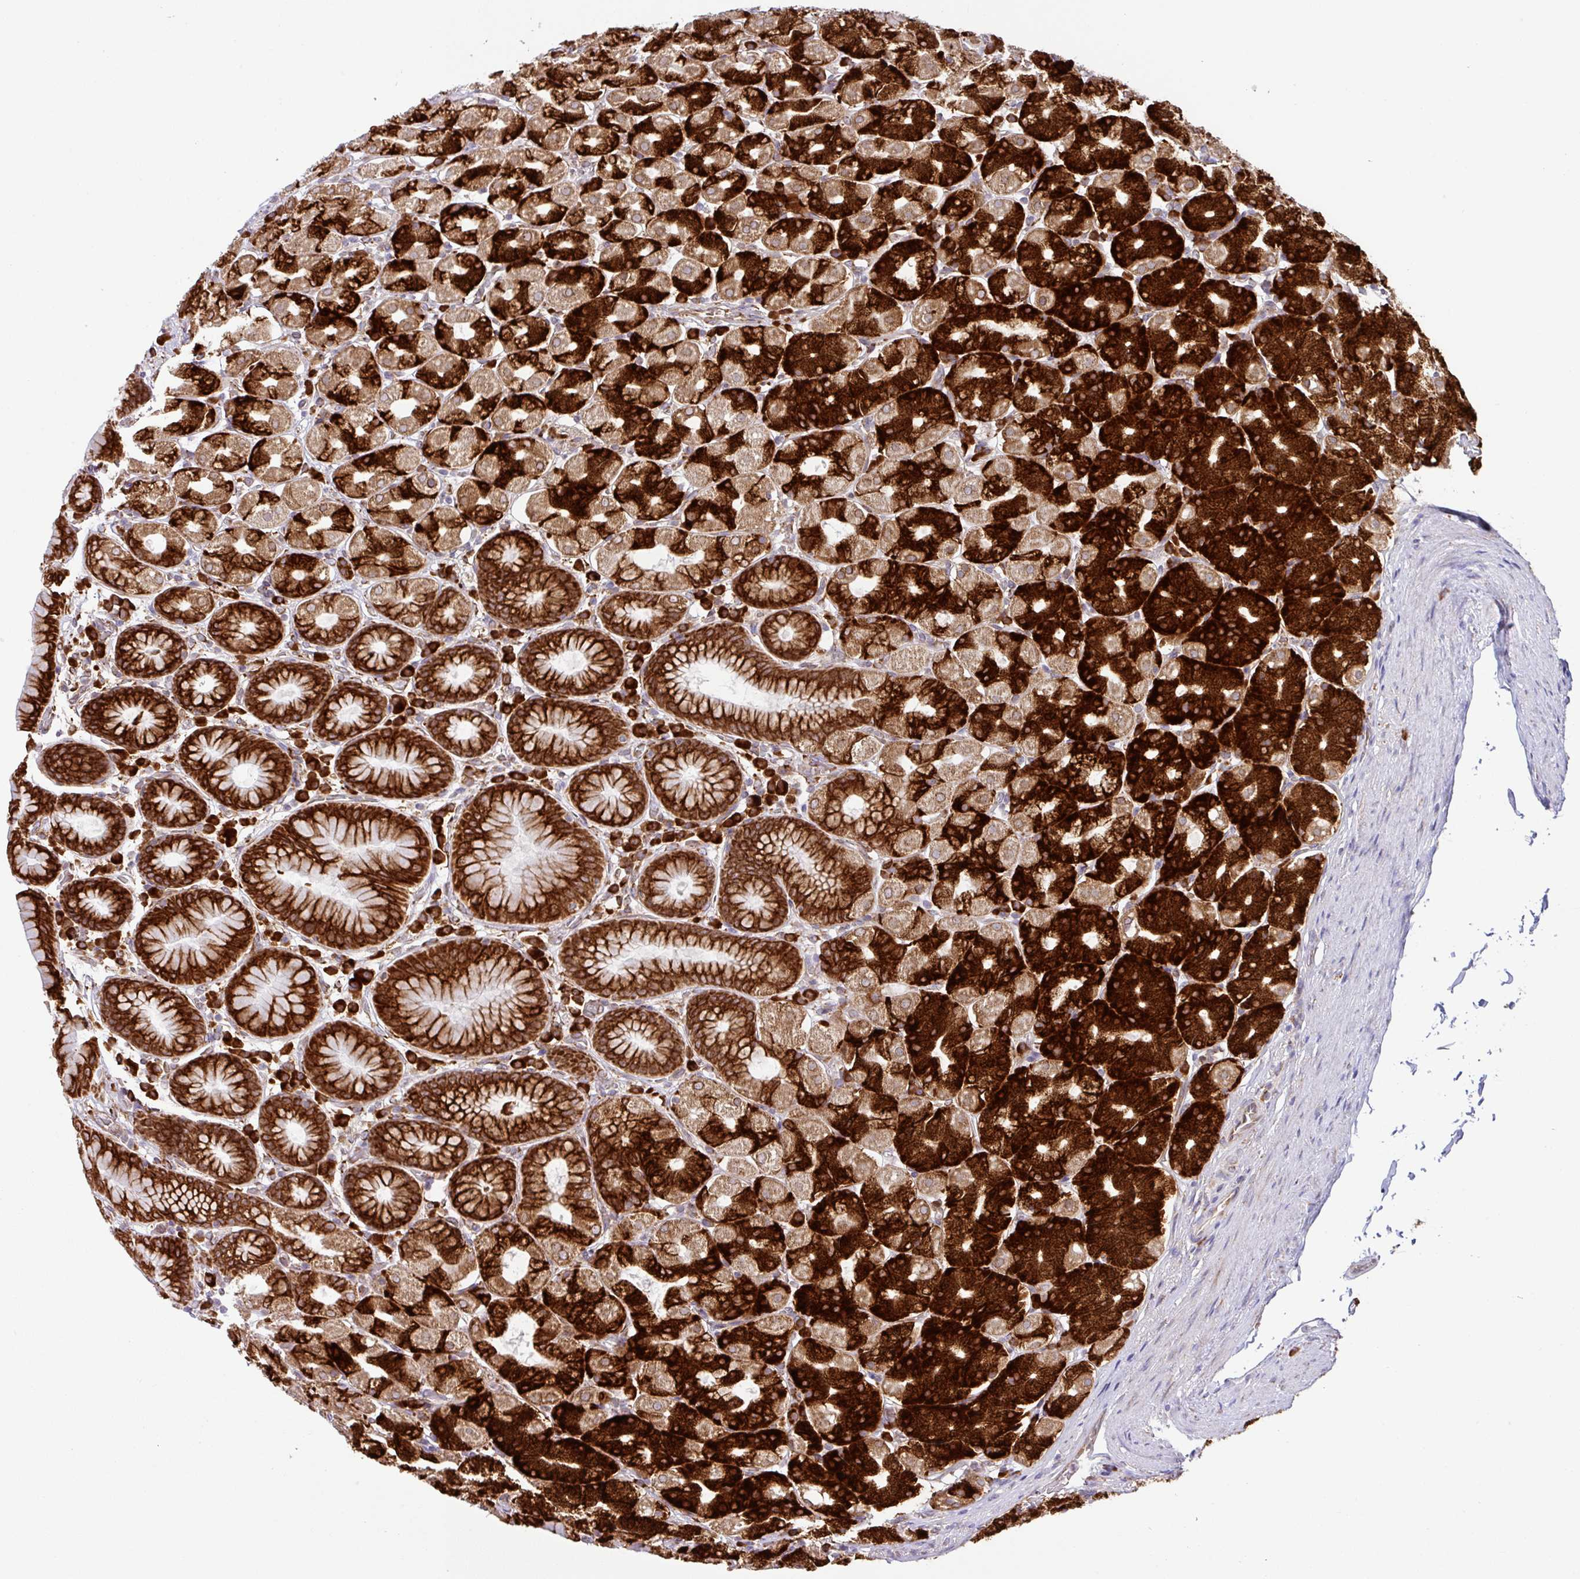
{"staining": {"intensity": "strong", "quantity": ">75%", "location": "cytoplasmic/membranous"}, "tissue": "stomach", "cell_type": "Glandular cells", "image_type": "normal", "snomed": [{"axis": "morphology", "description": "Normal tissue, NOS"}, {"axis": "topography", "description": "Stomach, upper"}, {"axis": "topography", "description": "Stomach"}], "caption": "Protein analysis of unremarkable stomach shows strong cytoplasmic/membranous positivity in about >75% of glandular cells. (IHC, brightfield microscopy, high magnification).", "gene": "SLC39A7", "patient": {"sex": "male", "age": 68}}